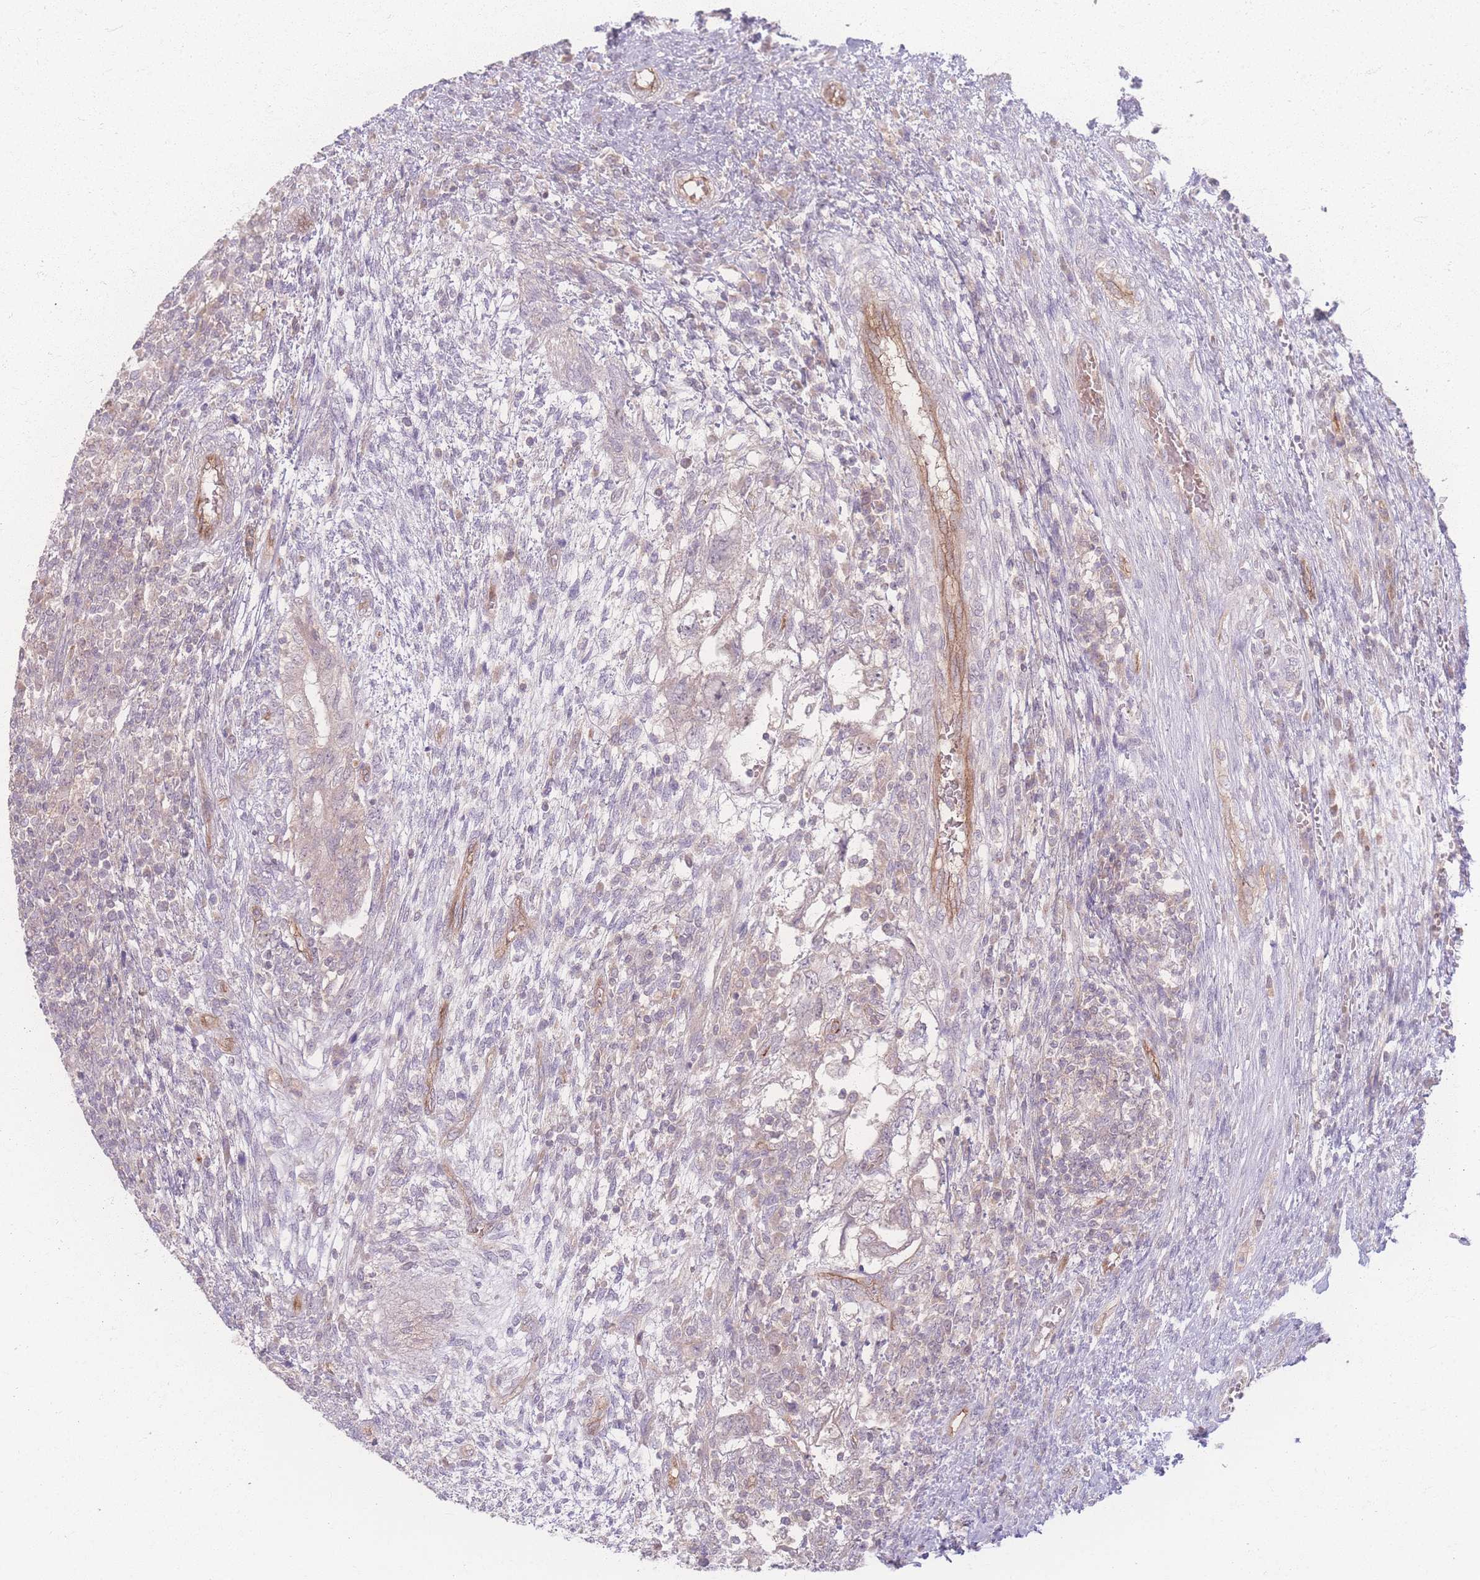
{"staining": {"intensity": "negative", "quantity": "none", "location": "none"}, "tissue": "testis cancer", "cell_type": "Tumor cells", "image_type": "cancer", "snomed": [{"axis": "morphology", "description": "Carcinoma, Embryonal, NOS"}, {"axis": "topography", "description": "Testis"}], "caption": "Testis embryonal carcinoma was stained to show a protein in brown. There is no significant expression in tumor cells. Brightfield microscopy of immunohistochemistry stained with DAB (brown) and hematoxylin (blue), captured at high magnification.", "gene": "INSR", "patient": {"sex": "male", "age": 26}}